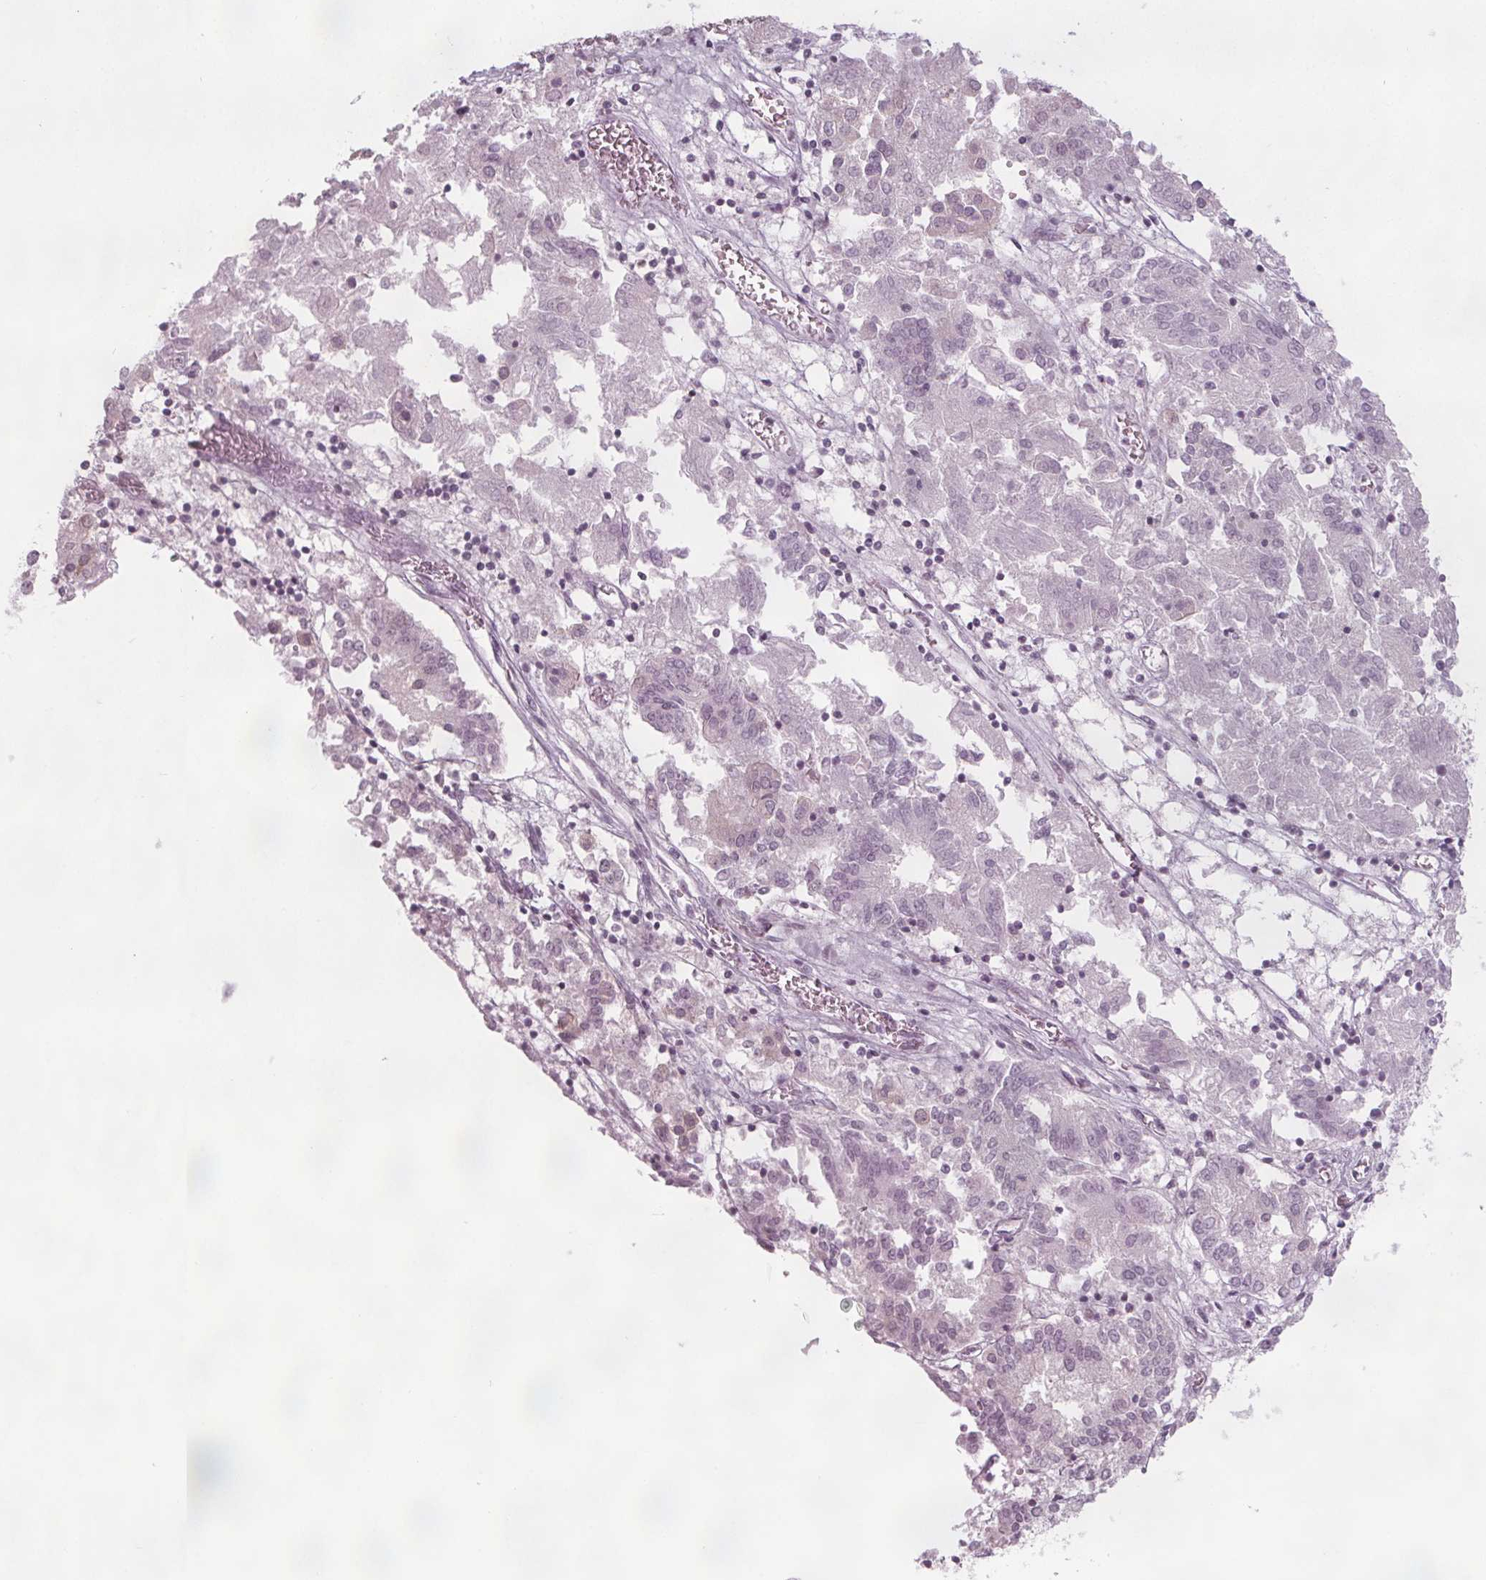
{"staining": {"intensity": "negative", "quantity": "none", "location": "none"}, "tissue": "endometrial cancer", "cell_type": "Tumor cells", "image_type": "cancer", "snomed": [{"axis": "morphology", "description": "Adenocarcinoma, NOS"}, {"axis": "topography", "description": "Endometrium"}], "caption": "IHC image of human adenocarcinoma (endometrial) stained for a protein (brown), which exhibits no staining in tumor cells.", "gene": "NOLC1", "patient": {"sex": "female", "age": 54}}